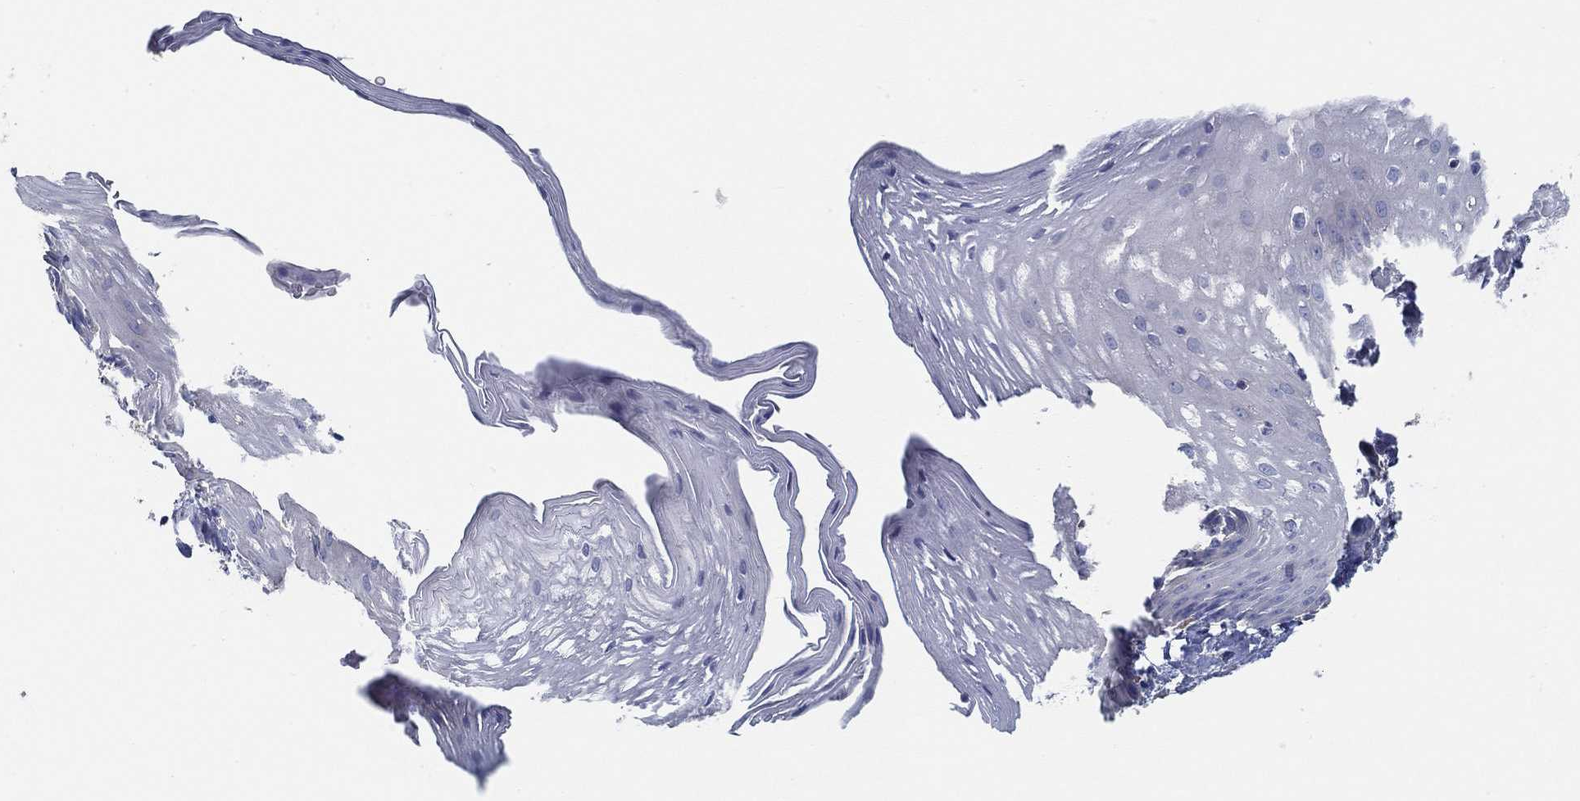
{"staining": {"intensity": "negative", "quantity": "none", "location": "none"}, "tissue": "esophagus", "cell_type": "Squamous epithelial cells", "image_type": "normal", "snomed": [{"axis": "morphology", "description": "Normal tissue, NOS"}, {"axis": "topography", "description": "Esophagus"}], "caption": "IHC micrograph of unremarkable human esophagus stained for a protein (brown), which shows no positivity in squamous epithelial cells.", "gene": "BBOF1", "patient": {"sex": "male", "age": 76}}